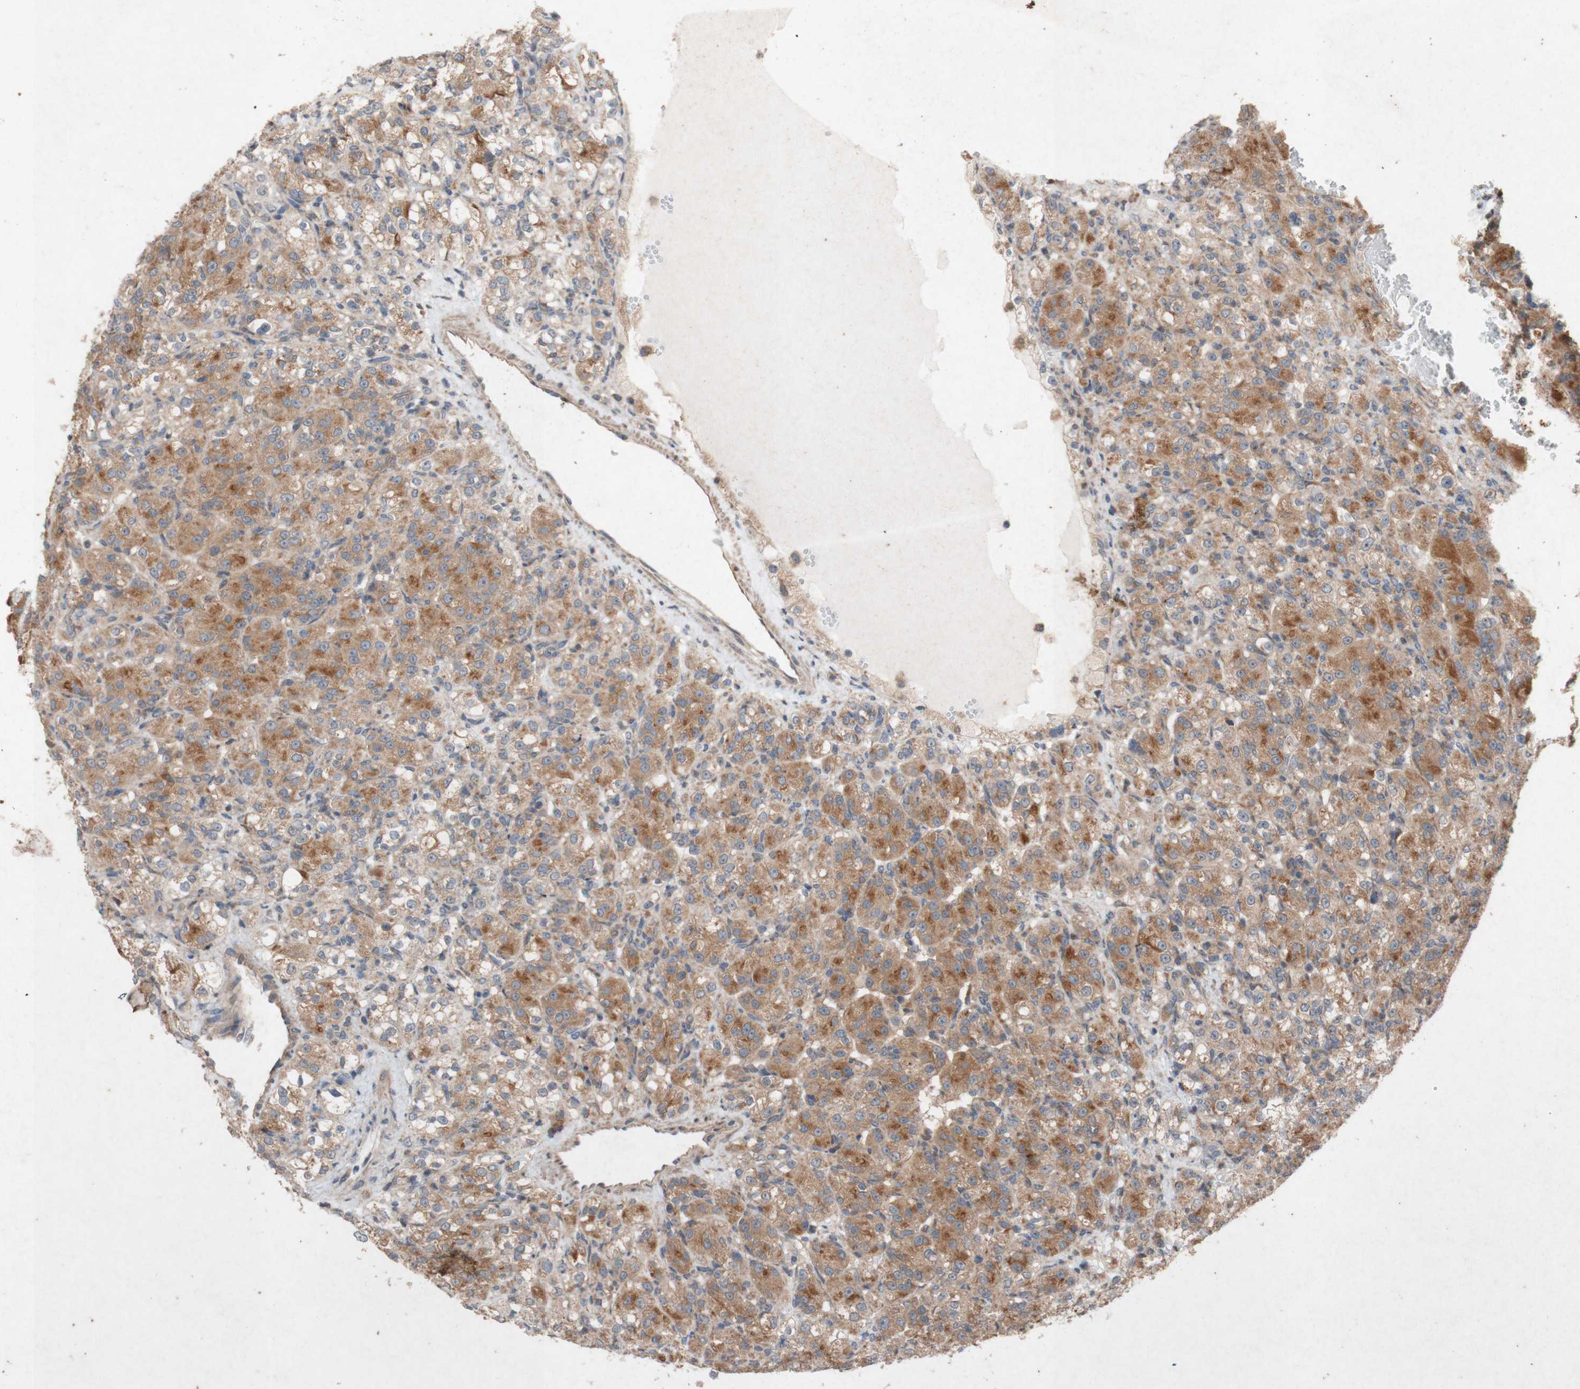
{"staining": {"intensity": "moderate", "quantity": ">75%", "location": "cytoplasmic/membranous"}, "tissue": "renal cancer", "cell_type": "Tumor cells", "image_type": "cancer", "snomed": [{"axis": "morphology", "description": "Adenocarcinoma, NOS"}, {"axis": "topography", "description": "Kidney"}], "caption": "Immunohistochemical staining of human renal cancer shows medium levels of moderate cytoplasmic/membranous positivity in about >75% of tumor cells.", "gene": "ATP6V1F", "patient": {"sex": "male", "age": 61}}